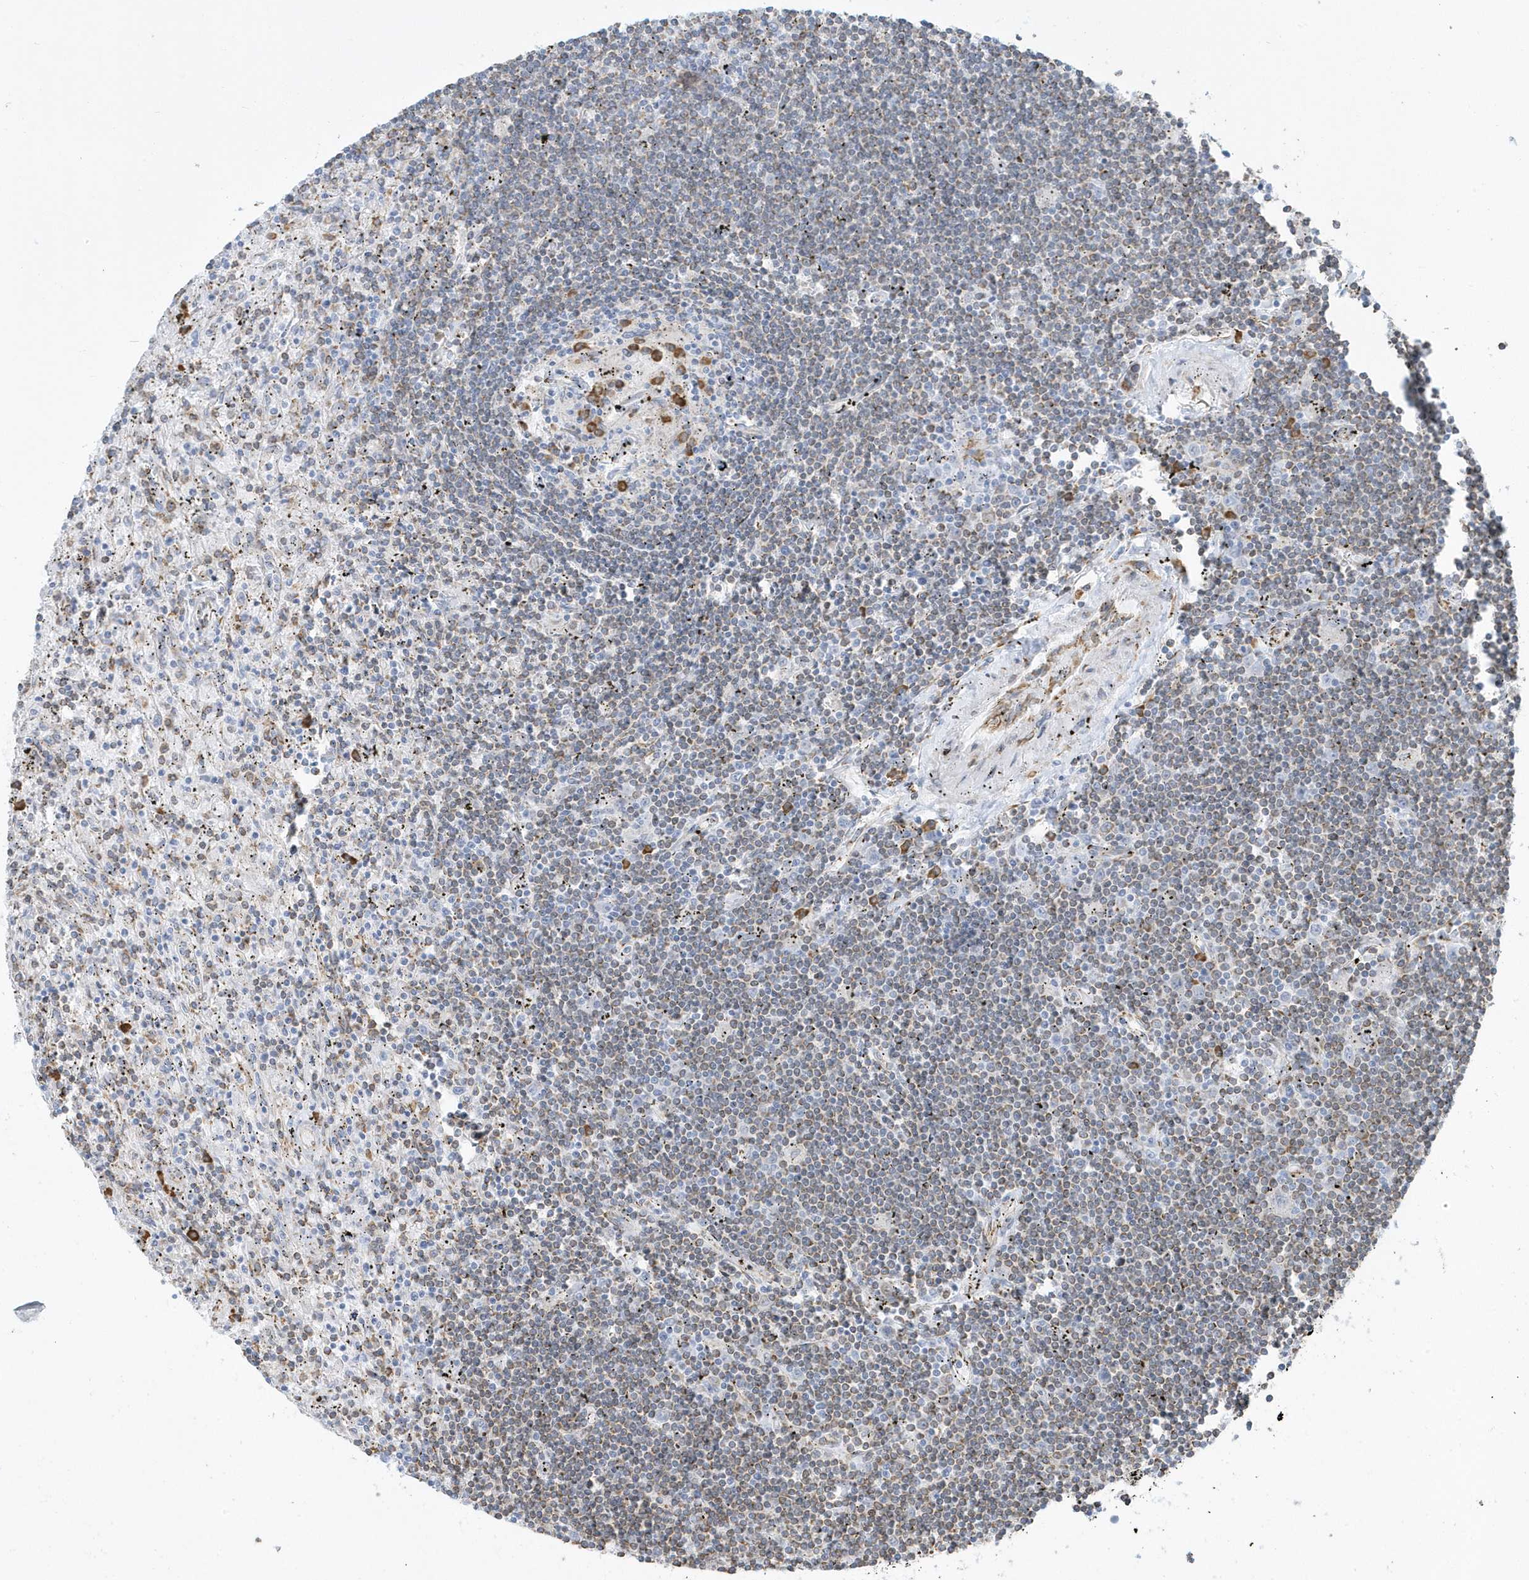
{"staining": {"intensity": "weak", "quantity": "<25%", "location": "cytoplasmic/membranous"}, "tissue": "lymphoma", "cell_type": "Tumor cells", "image_type": "cancer", "snomed": [{"axis": "morphology", "description": "Malignant lymphoma, non-Hodgkin's type, Low grade"}, {"axis": "topography", "description": "Spleen"}], "caption": "This histopathology image is of lymphoma stained with immunohistochemistry to label a protein in brown with the nuclei are counter-stained blue. There is no staining in tumor cells.", "gene": "DCAF1", "patient": {"sex": "male", "age": 76}}